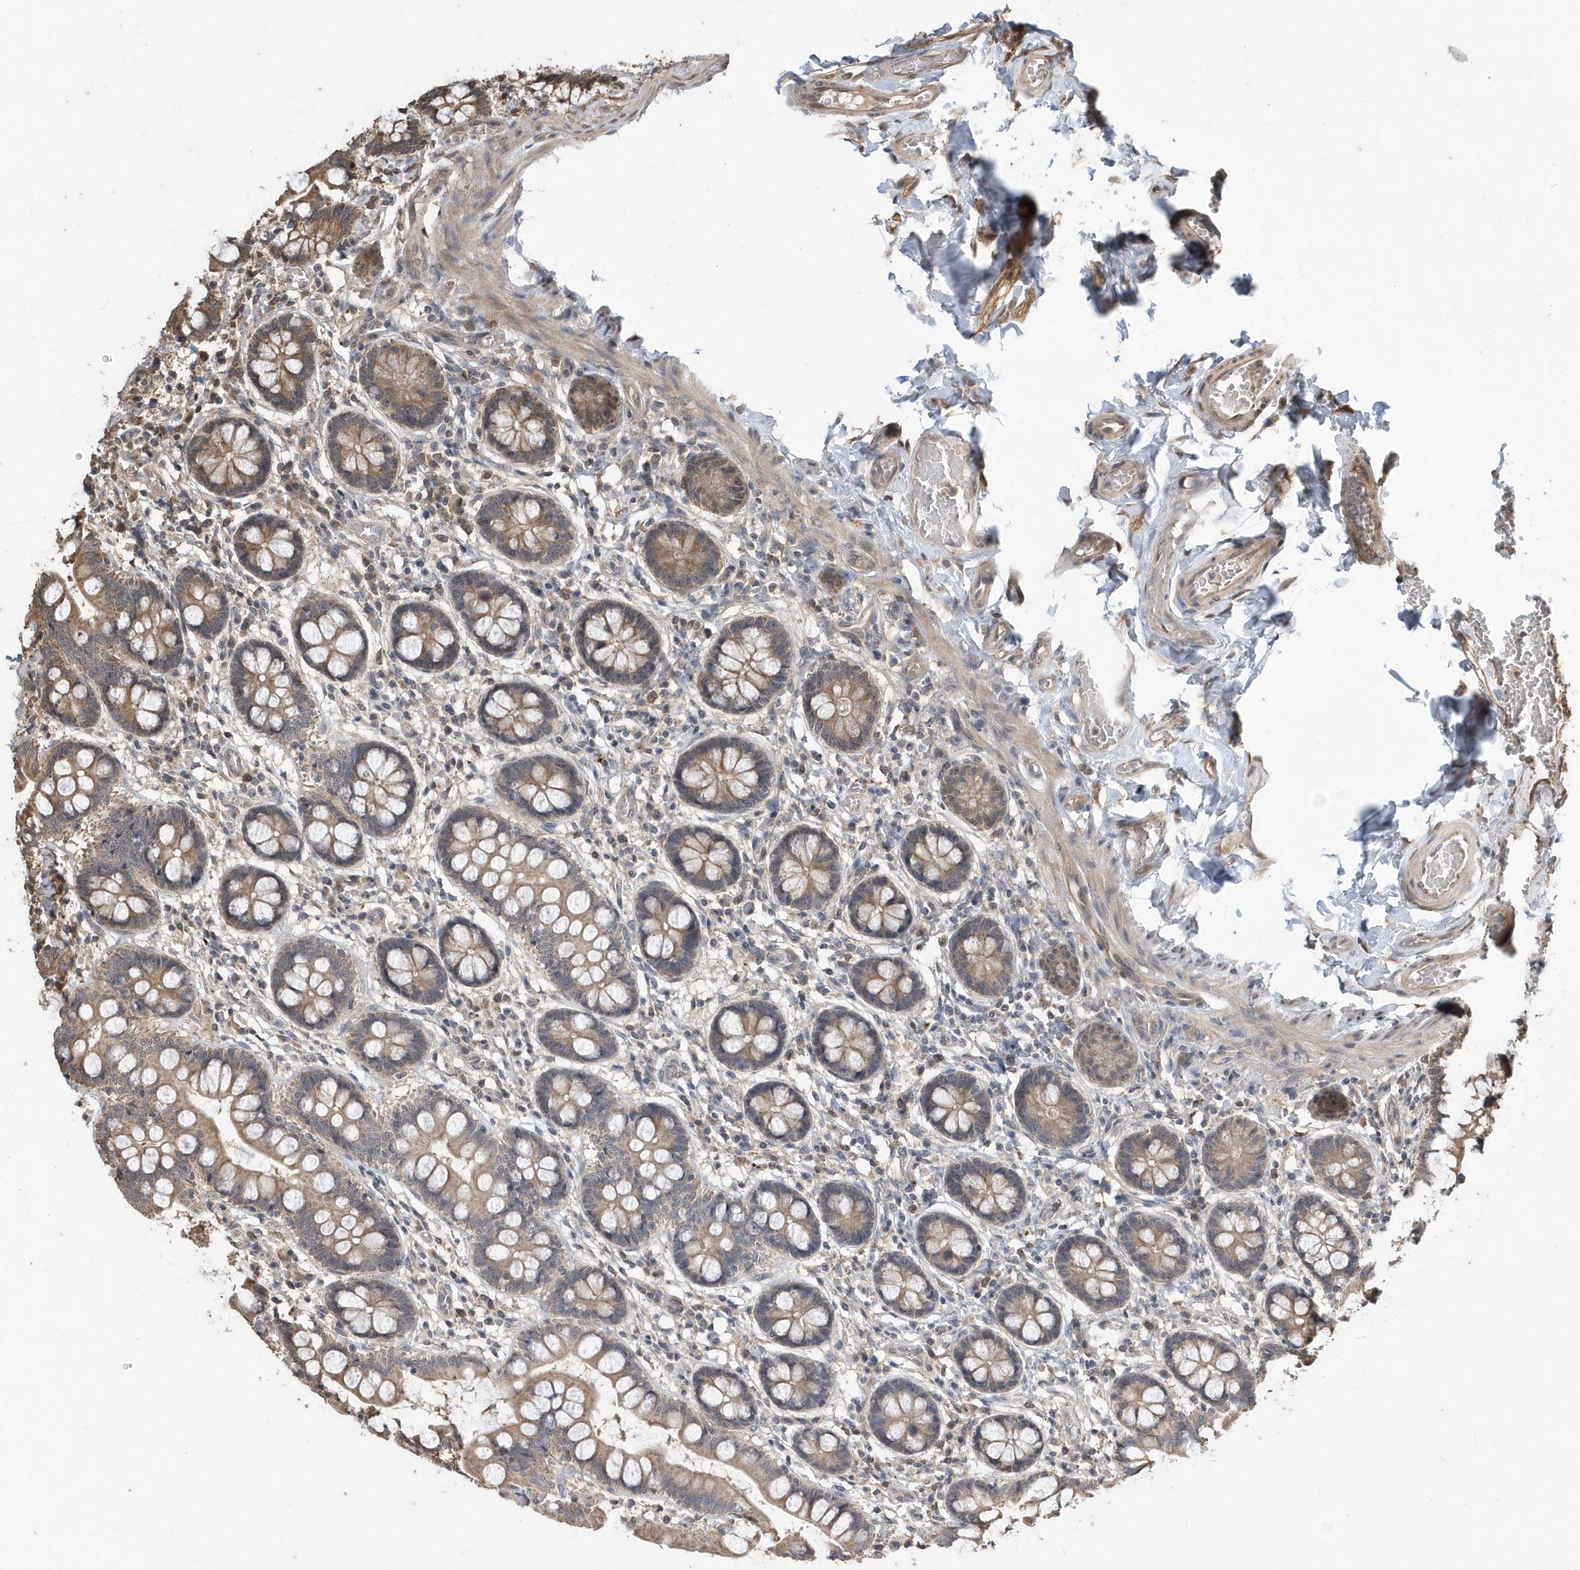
{"staining": {"intensity": "moderate", "quantity": ">75%", "location": "cytoplasmic/membranous"}, "tissue": "small intestine", "cell_type": "Glandular cells", "image_type": "normal", "snomed": [{"axis": "morphology", "description": "Normal tissue, NOS"}, {"axis": "topography", "description": "Small intestine"}], "caption": "Moderate cytoplasmic/membranous protein positivity is appreciated in about >75% of glandular cells in small intestine. The staining was performed using DAB to visualize the protein expression in brown, while the nuclei were stained in blue with hematoxylin (Magnification: 20x).", "gene": "WASHC5", "patient": {"sex": "male", "age": 52}}